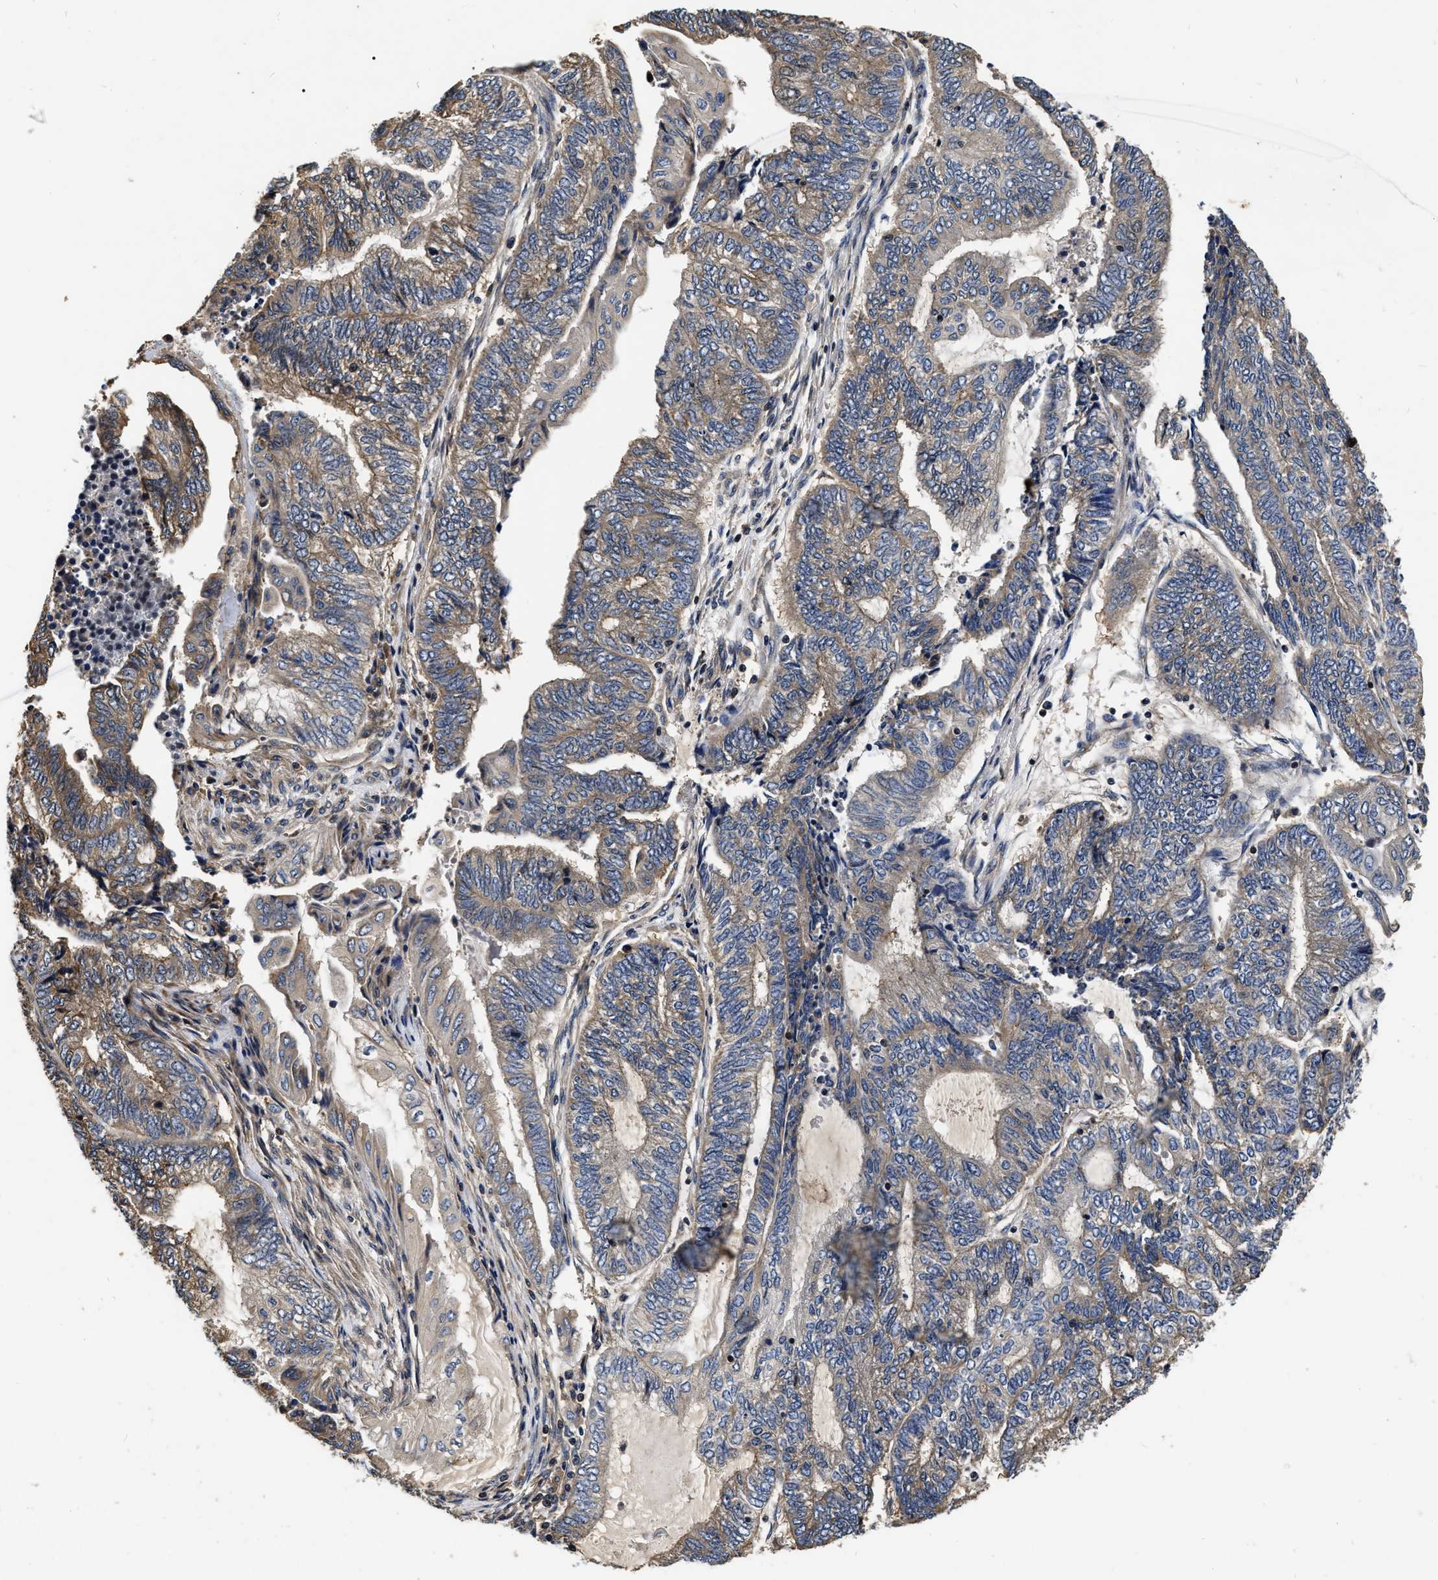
{"staining": {"intensity": "weak", "quantity": ">75%", "location": "cytoplasmic/membranous"}, "tissue": "endometrial cancer", "cell_type": "Tumor cells", "image_type": "cancer", "snomed": [{"axis": "morphology", "description": "Adenocarcinoma, NOS"}, {"axis": "topography", "description": "Uterus"}, {"axis": "topography", "description": "Endometrium"}], "caption": "A histopathology image of endometrial cancer stained for a protein shows weak cytoplasmic/membranous brown staining in tumor cells.", "gene": "ABCG8", "patient": {"sex": "female", "age": 70}}